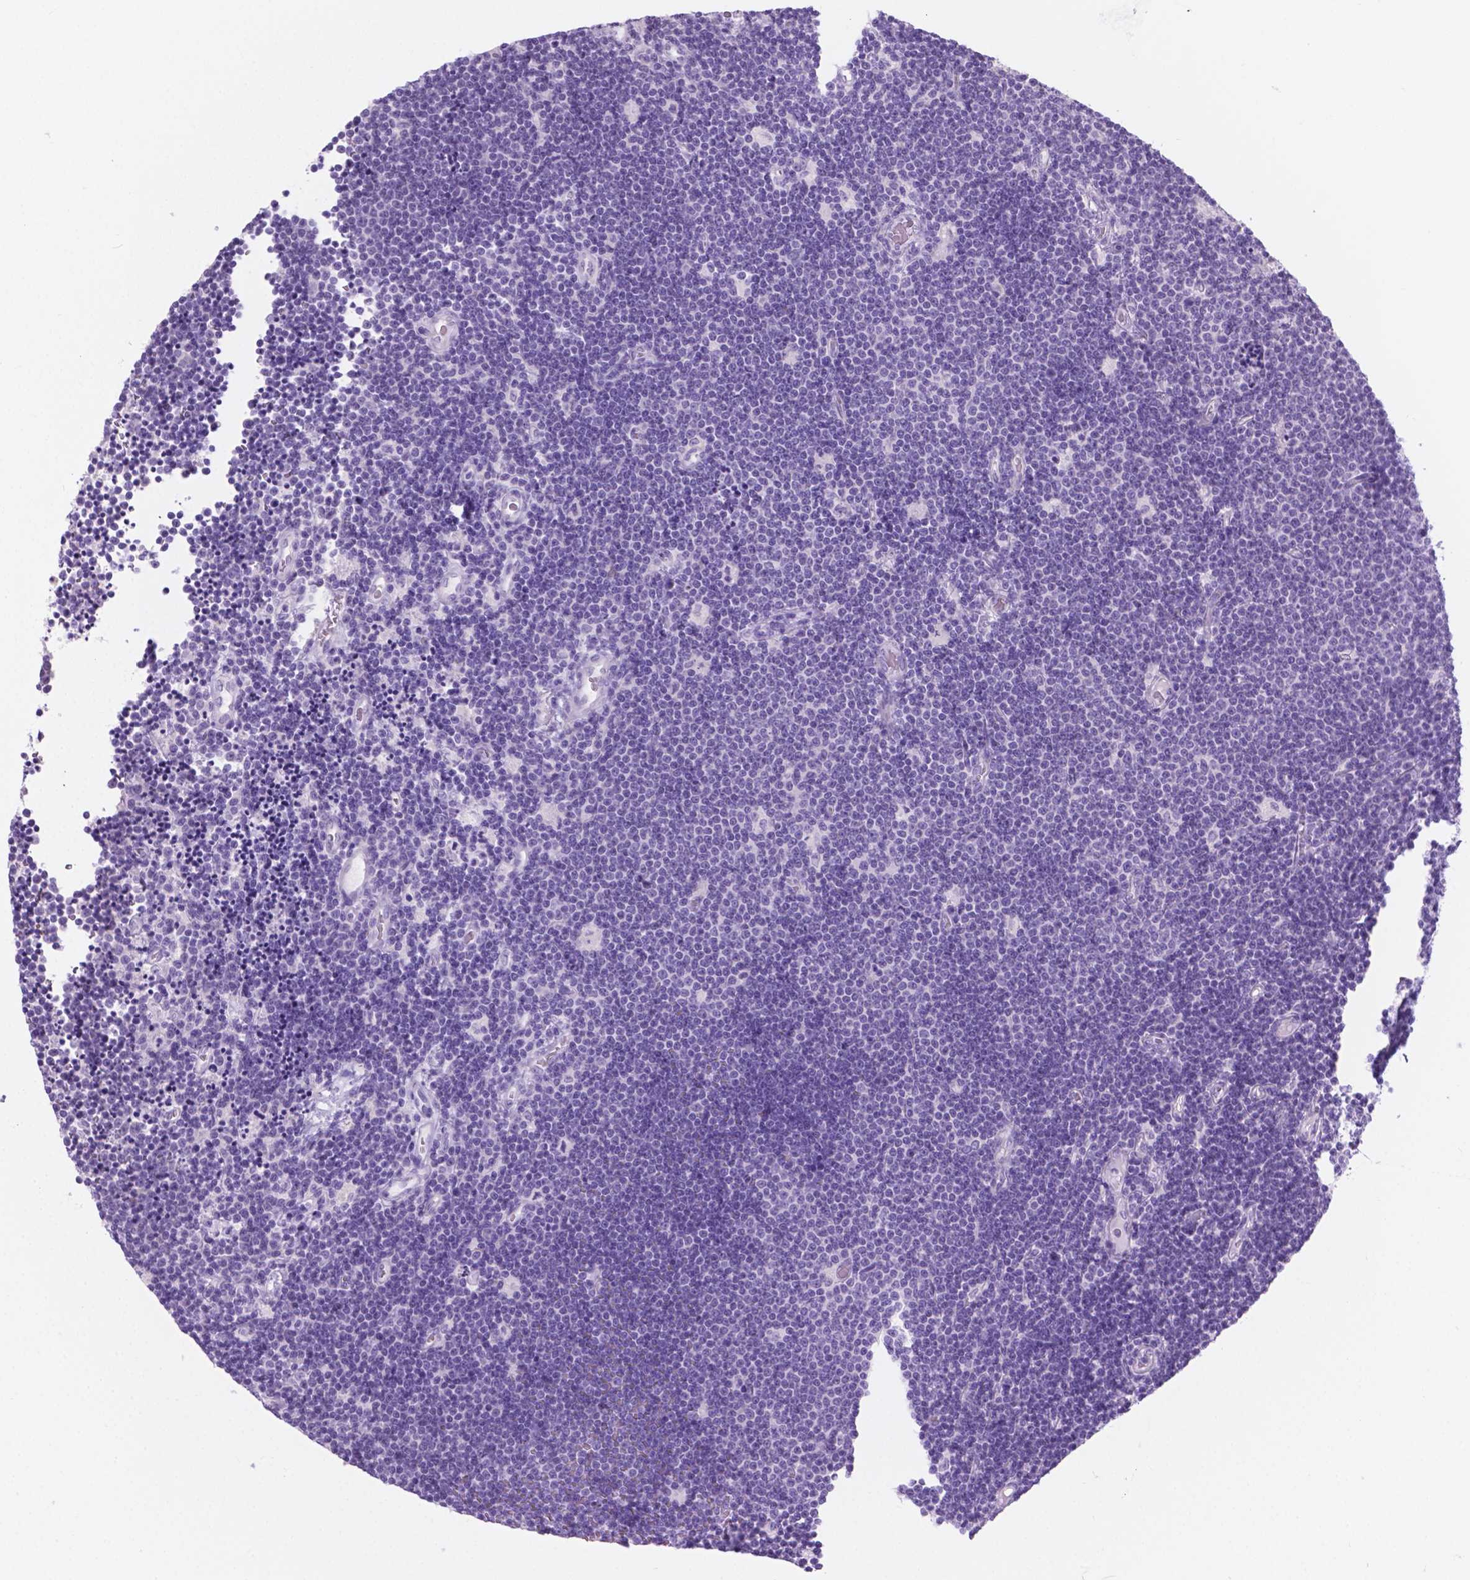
{"staining": {"intensity": "negative", "quantity": "none", "location": "none"}, "tissue": "lymphoma", "cell_type": "Tumor cells", "image_type": "cancer", "snomed": [{"axis": "morphology", "description": "Malignant lymphoma, non-Hodgkin's type, Low grade"}, {"axis": "topography", "description": "Brain"}], "caption": "The immunohistochemistry (IHC) micrograph has no significant positivity in tumor cells of lymphoma tissue.", "gene": "GRIN2B", "patient": {"sex": "female", "age": 66}}